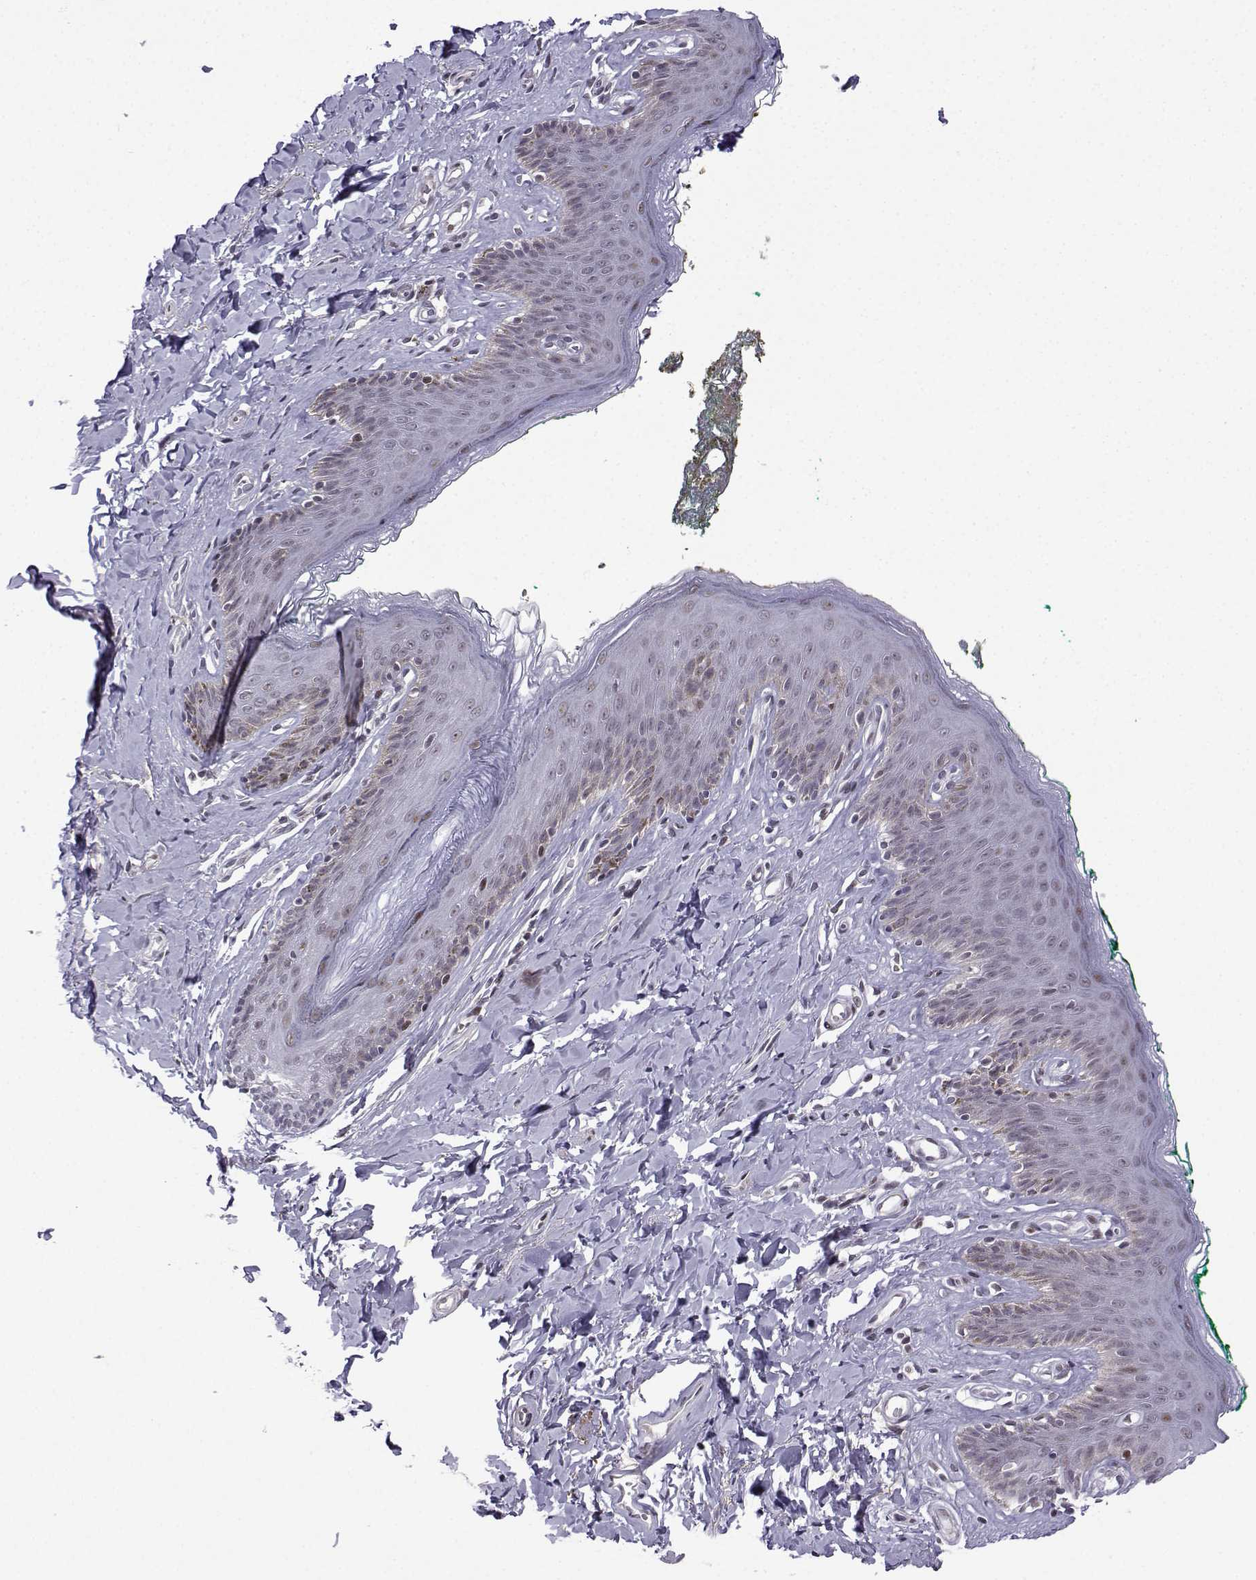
{"staining": {"intensity": "negative", "quantity": "none", "location": "none"}, "tissue": "skin", "cell_type": "Epidermal cells", "image_type": "normal", "snomed": [{"axis": "morphology", "description": "Normal tissue, NOS"}, {"axis": "topography", "description": "Vulva"}], "caption": "DAB immunohistochemical staining of unremarkable skin shows no significant positivity in epidermal cells. Nuclei are stained in blue.", "gene": "FGF3", "patient": {"sex": "female", "age": 66}}